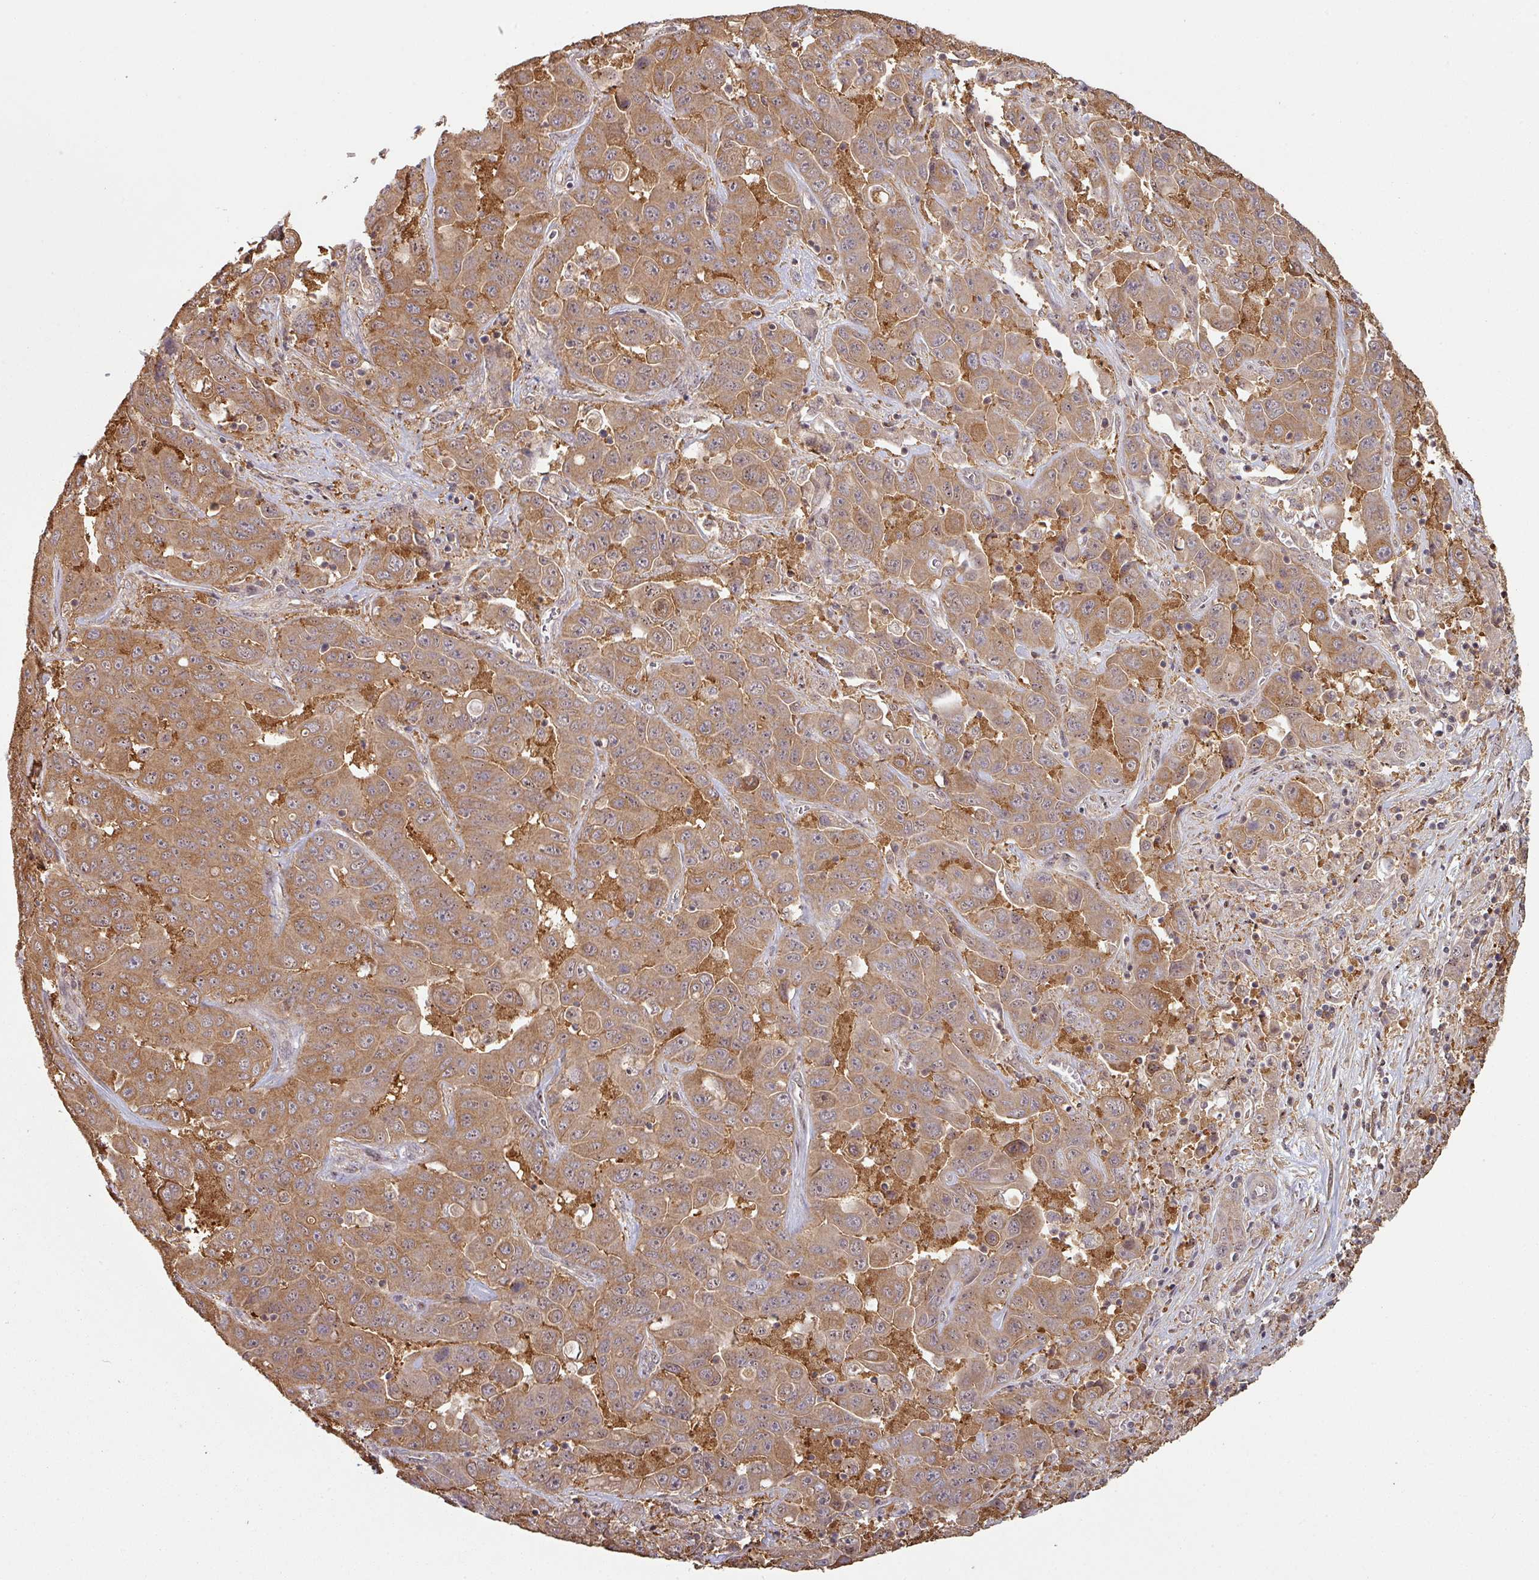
{"staining": {"intensity": "moderate", "quantity": ">75%", "location": "cytoplasmic/membranous"}, "tissue": "liver cancer", "cell_type": "Tumor cells", "image_type": "cancer", "snomed": [{"axis": "morphology", "description": "Cholangiocarcinoma"}, {"axis": "topography", "description": "Liver"}], "caption": "Liver cancer (cholangiocarcinoma) stained for a protein demonstrates moderate cytoplasmic/membranous positivity in tumor cells.", "gene": "ZNF322", "patient": {"sex": "female", "age": 52}}